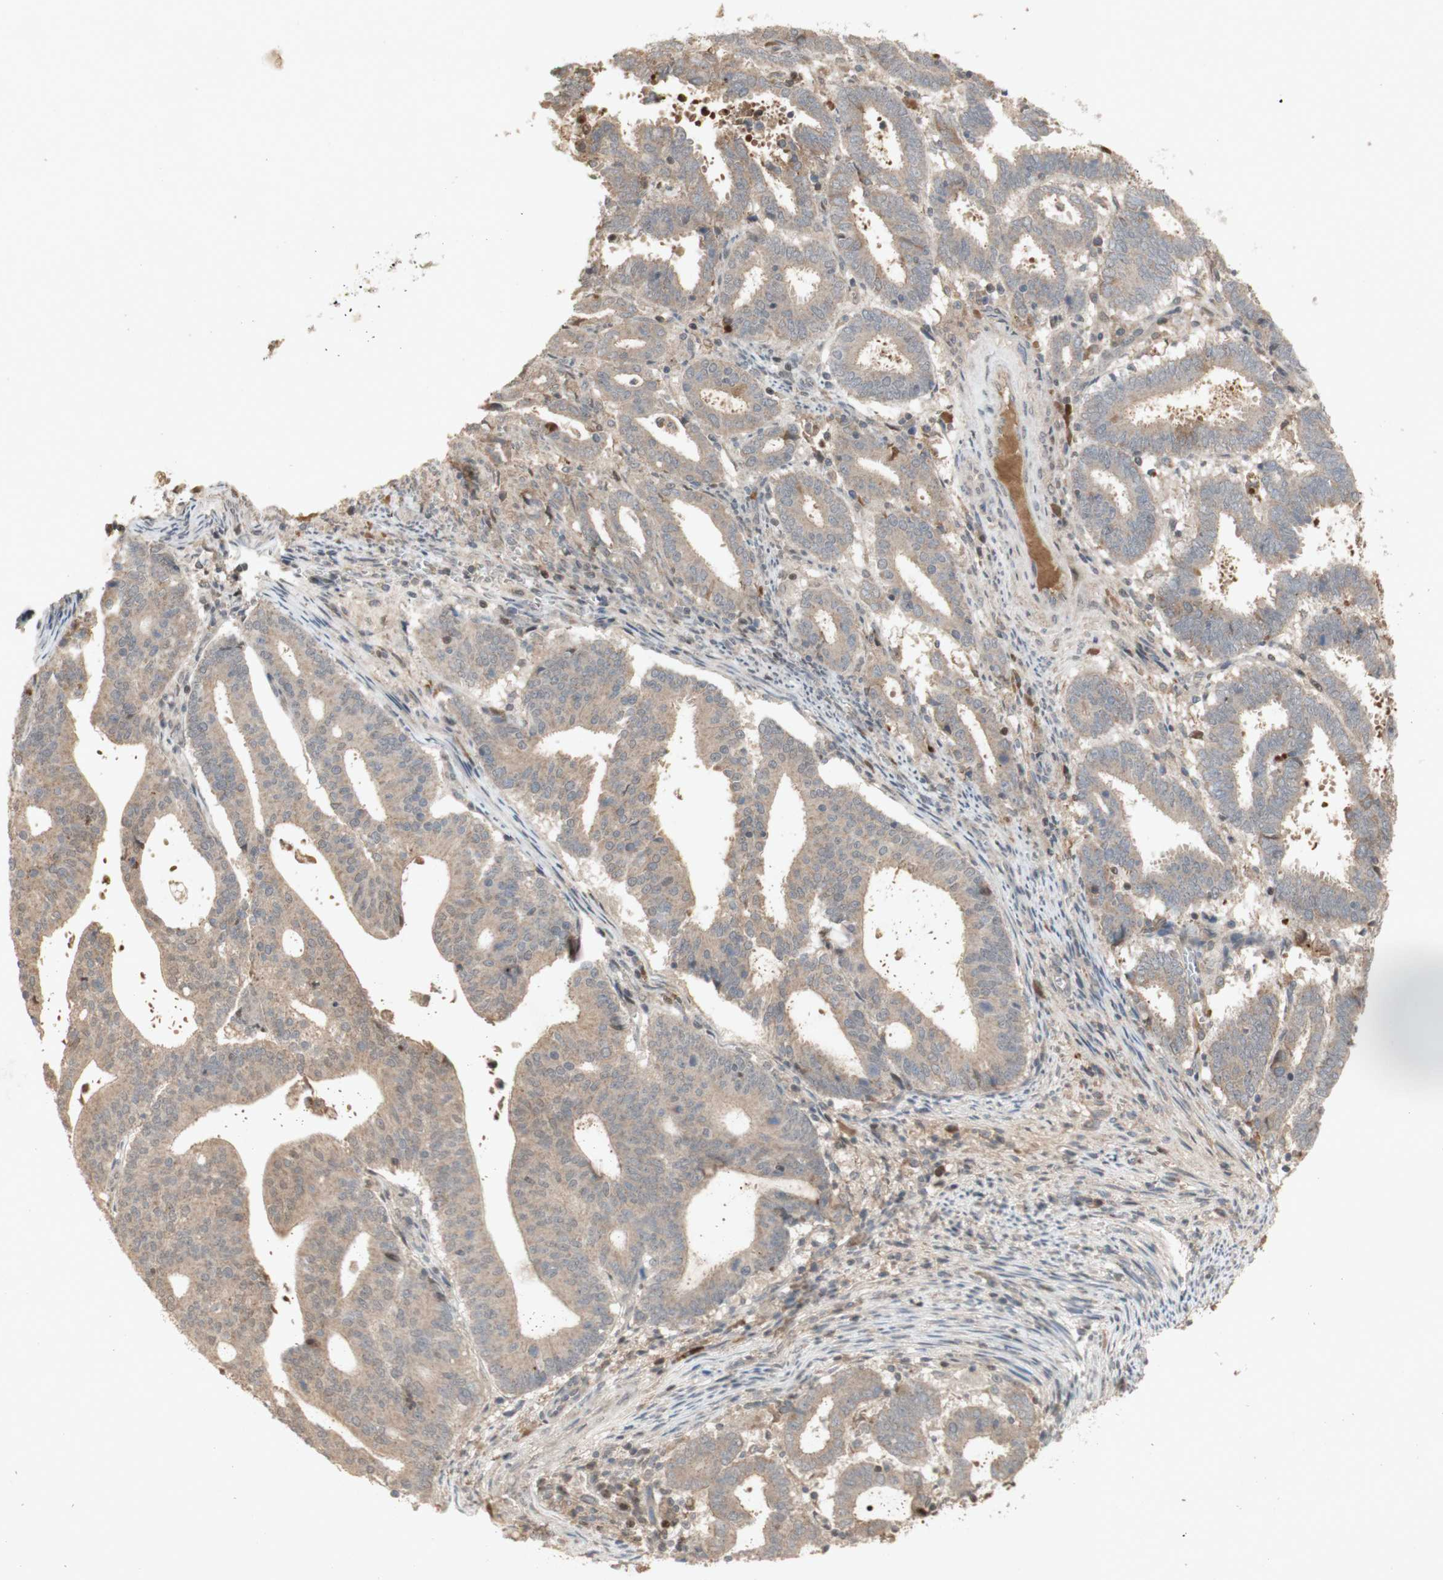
{"staining": {"intensity": "weak", "quantity": "25%-75%", "location": "cytoplasmic/membranous"}, "tissue": "endometrial cancer", "cell_type": "Tumor cells", "image_type": "cancer", "snomed": [{"axis": "morphology", "description": "Adenocarcinoma, NOS"}, {"axis": "topography", "description": "Uterus"}], "caption": "Endometrial cancer (adenocarcinoma) stained with a protein marker exhibits weak staining in tumor cells.", "gene": "NRG4", "patient": {"sex": "female", "age": 83}}